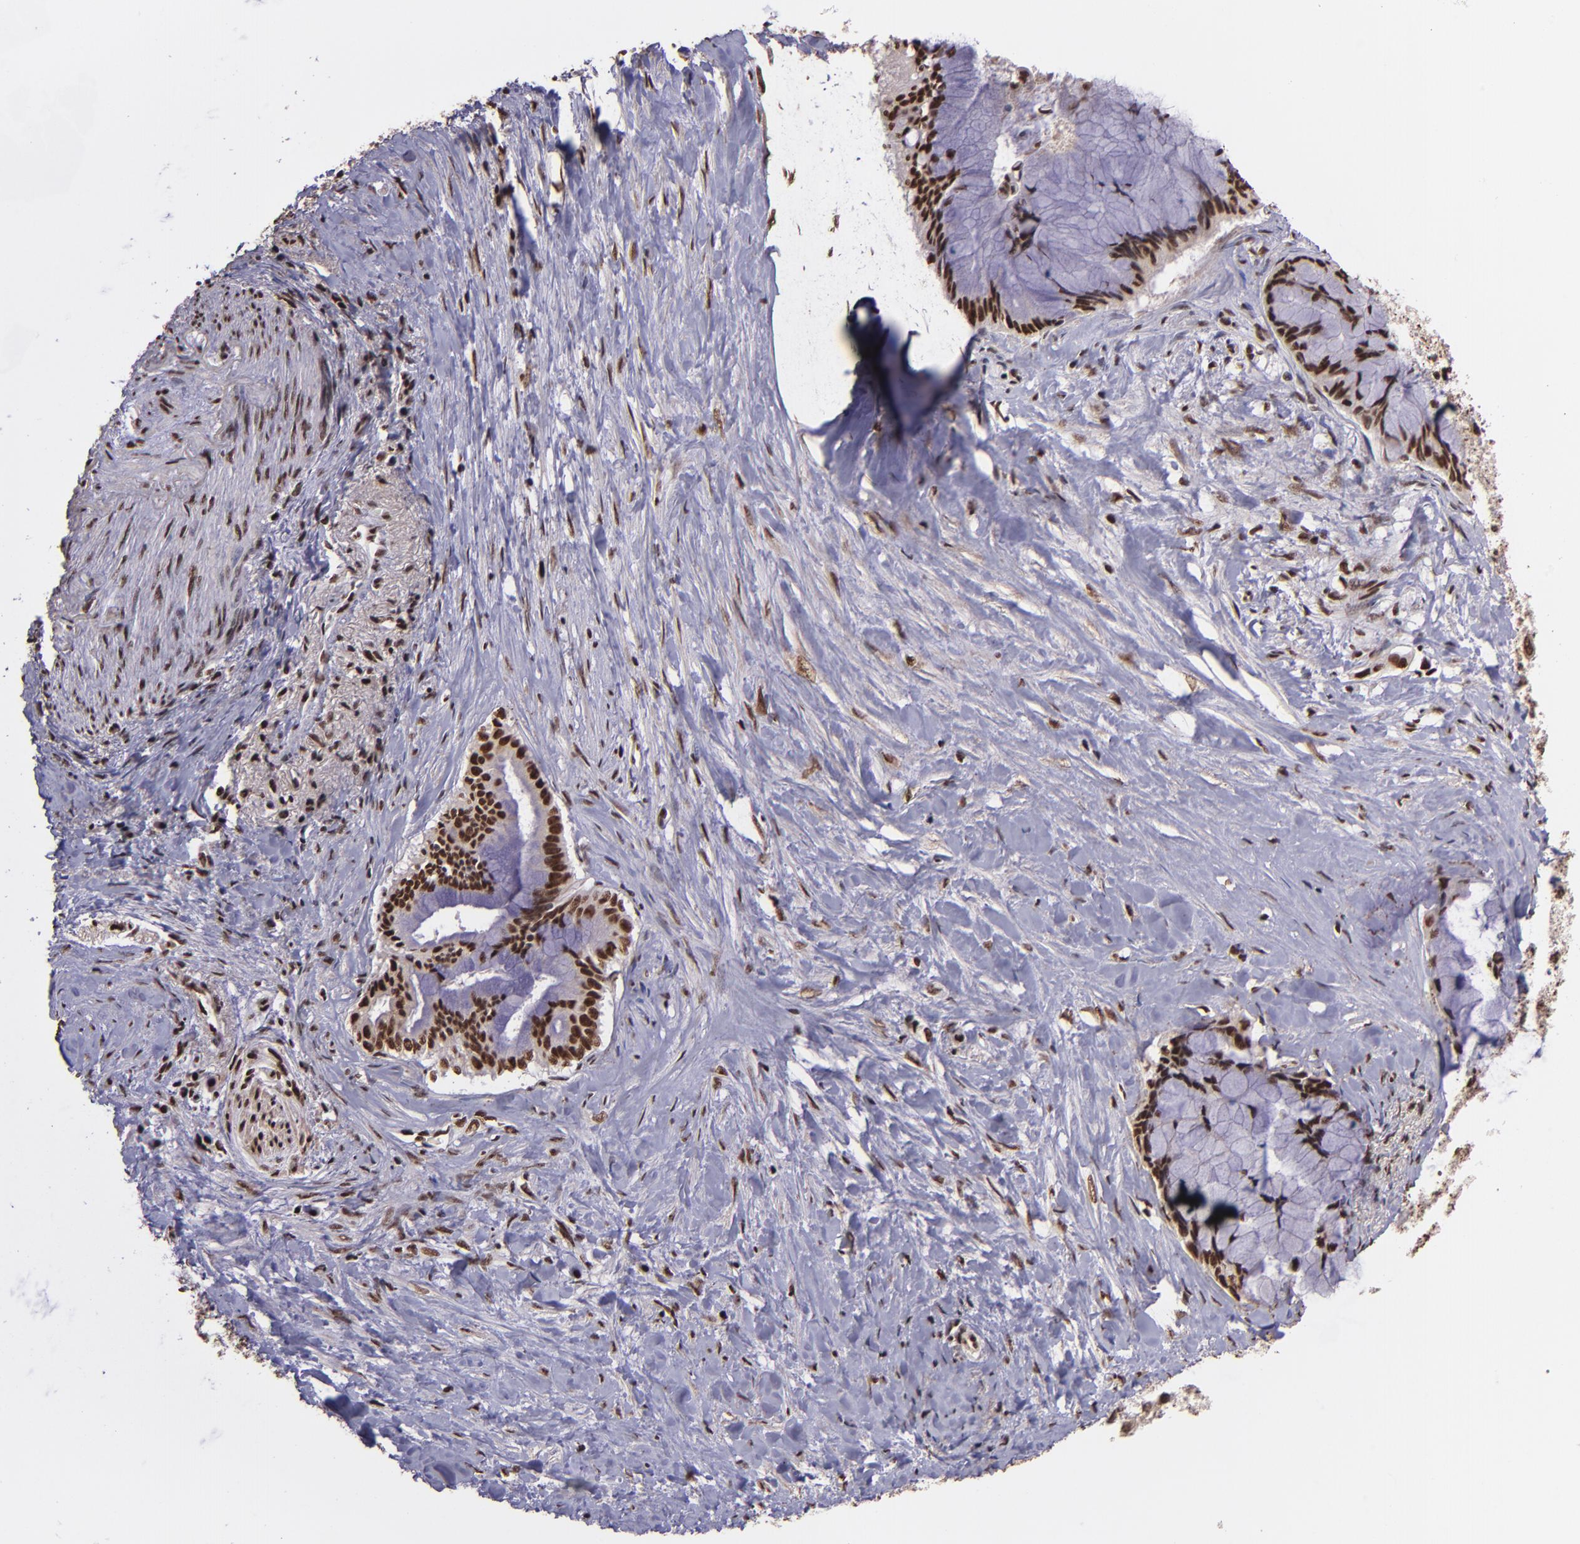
{"staining": {"intensity": "strong", "quantity": ">75%", "location": "nuclear"}, "tissue": "pancreatic cancer", "cell_type": "Tumor cells", "image_type": "cancer", "snomed": [{"axis": "morphology", "description": "Adenocarcinoma, NOS"}, {"axis": "topography", "description": "Pancreas"}], "caption": "A micrograph showing strong nuclear positivity in about >75% of tumor cells in pancreatic cancer (adenocarcinoma), as visualized by brown immunohistochemical staining.", "gene": "PQBP1", "patient": {"sex": "male", "age": 59}}